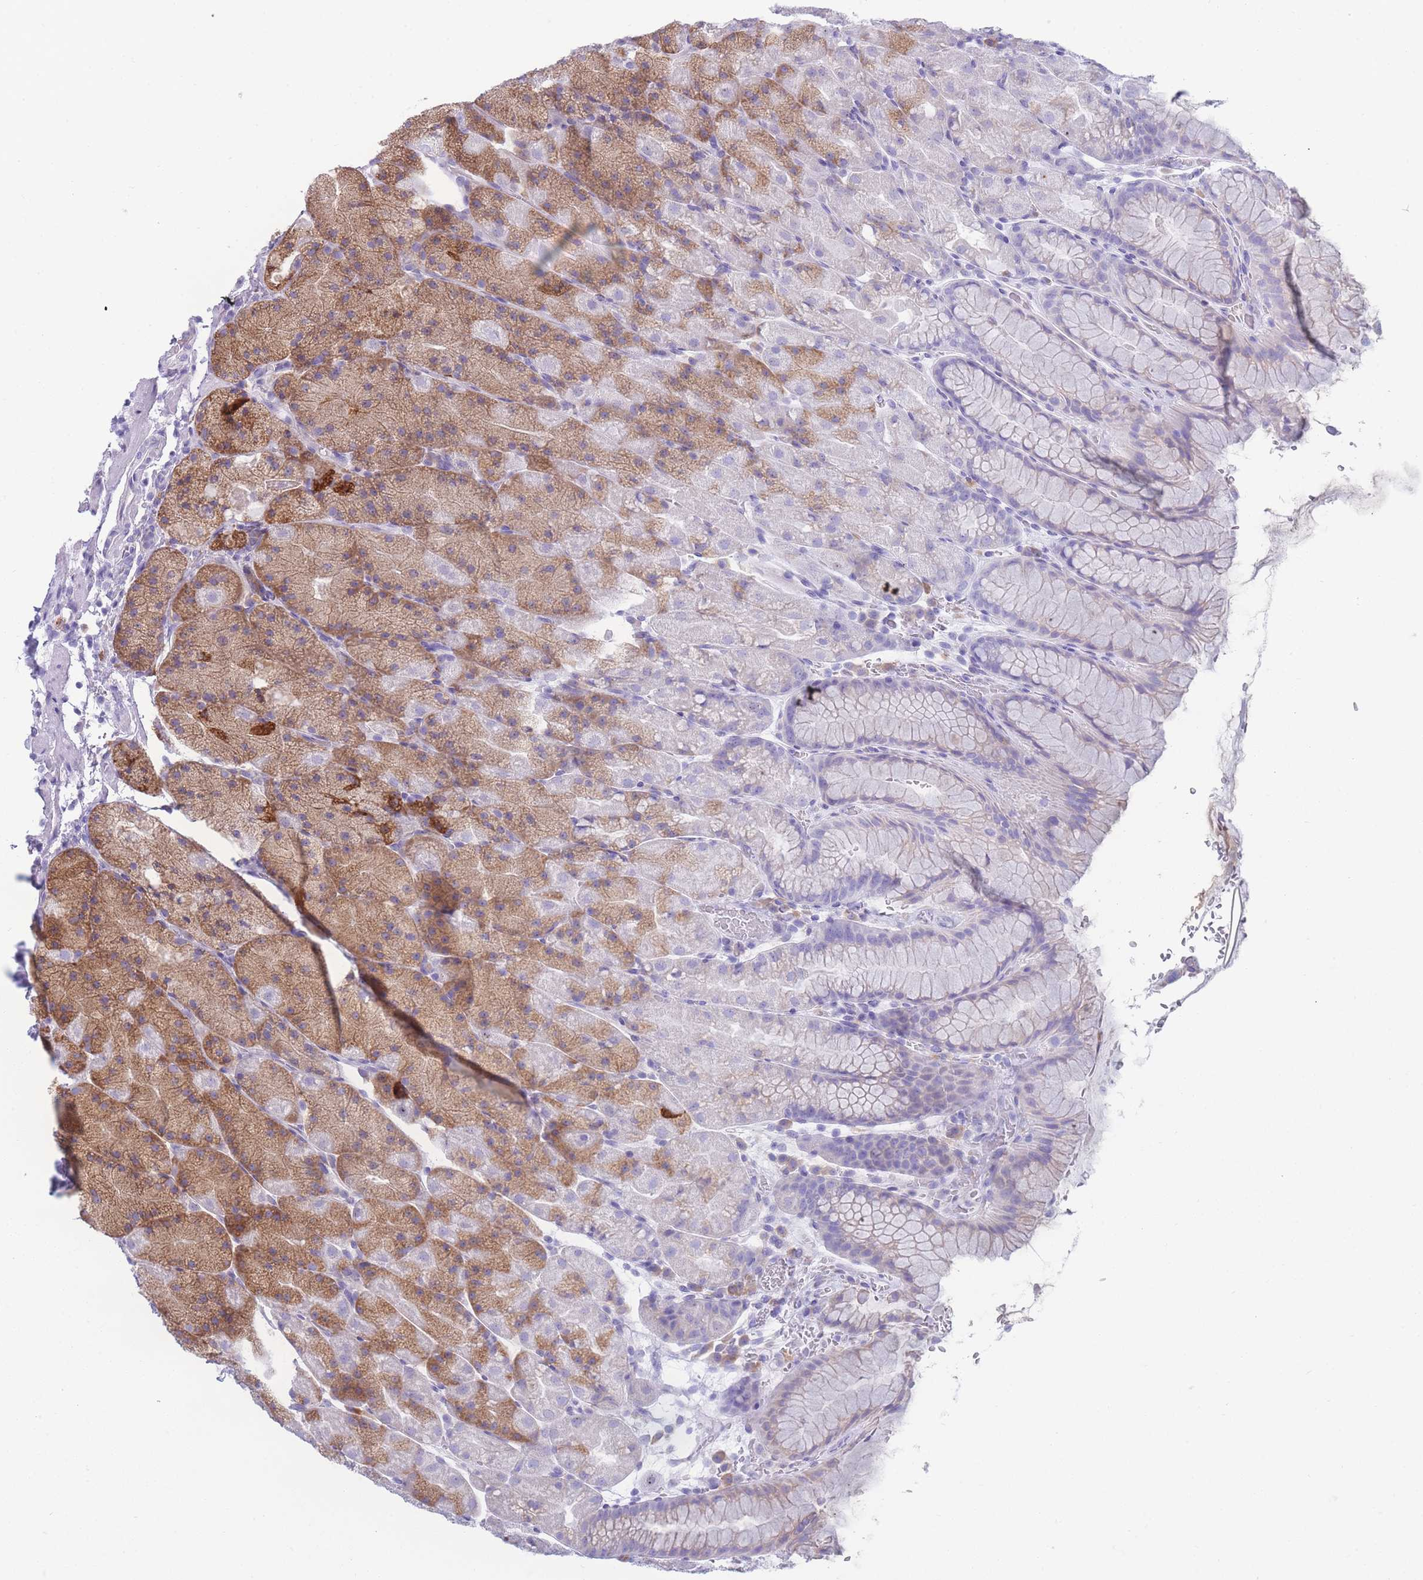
{"staining": {"intensity": "moderate", "quantity": "<25%", "location": "cytoplasmic/membranous"}, "tissue": "stomach", "cell_type": "Glandular cells", "image_type": "normal", "snomed": [{"axis": "morphology", "description": "Normal tissue, NOS"}, {"axis": "topography", "description": "Stomach, upper"}, {"axis": "topography", "description": "Stomach, lower"}], "caption": "The histopathology image displays staining of benign stomach, revealing moderate cytoplasmic/membranous protein staining (brown color) within glandular cells.", "gene": "XKR8", "patient": {"sex": "male", "age": 67}}